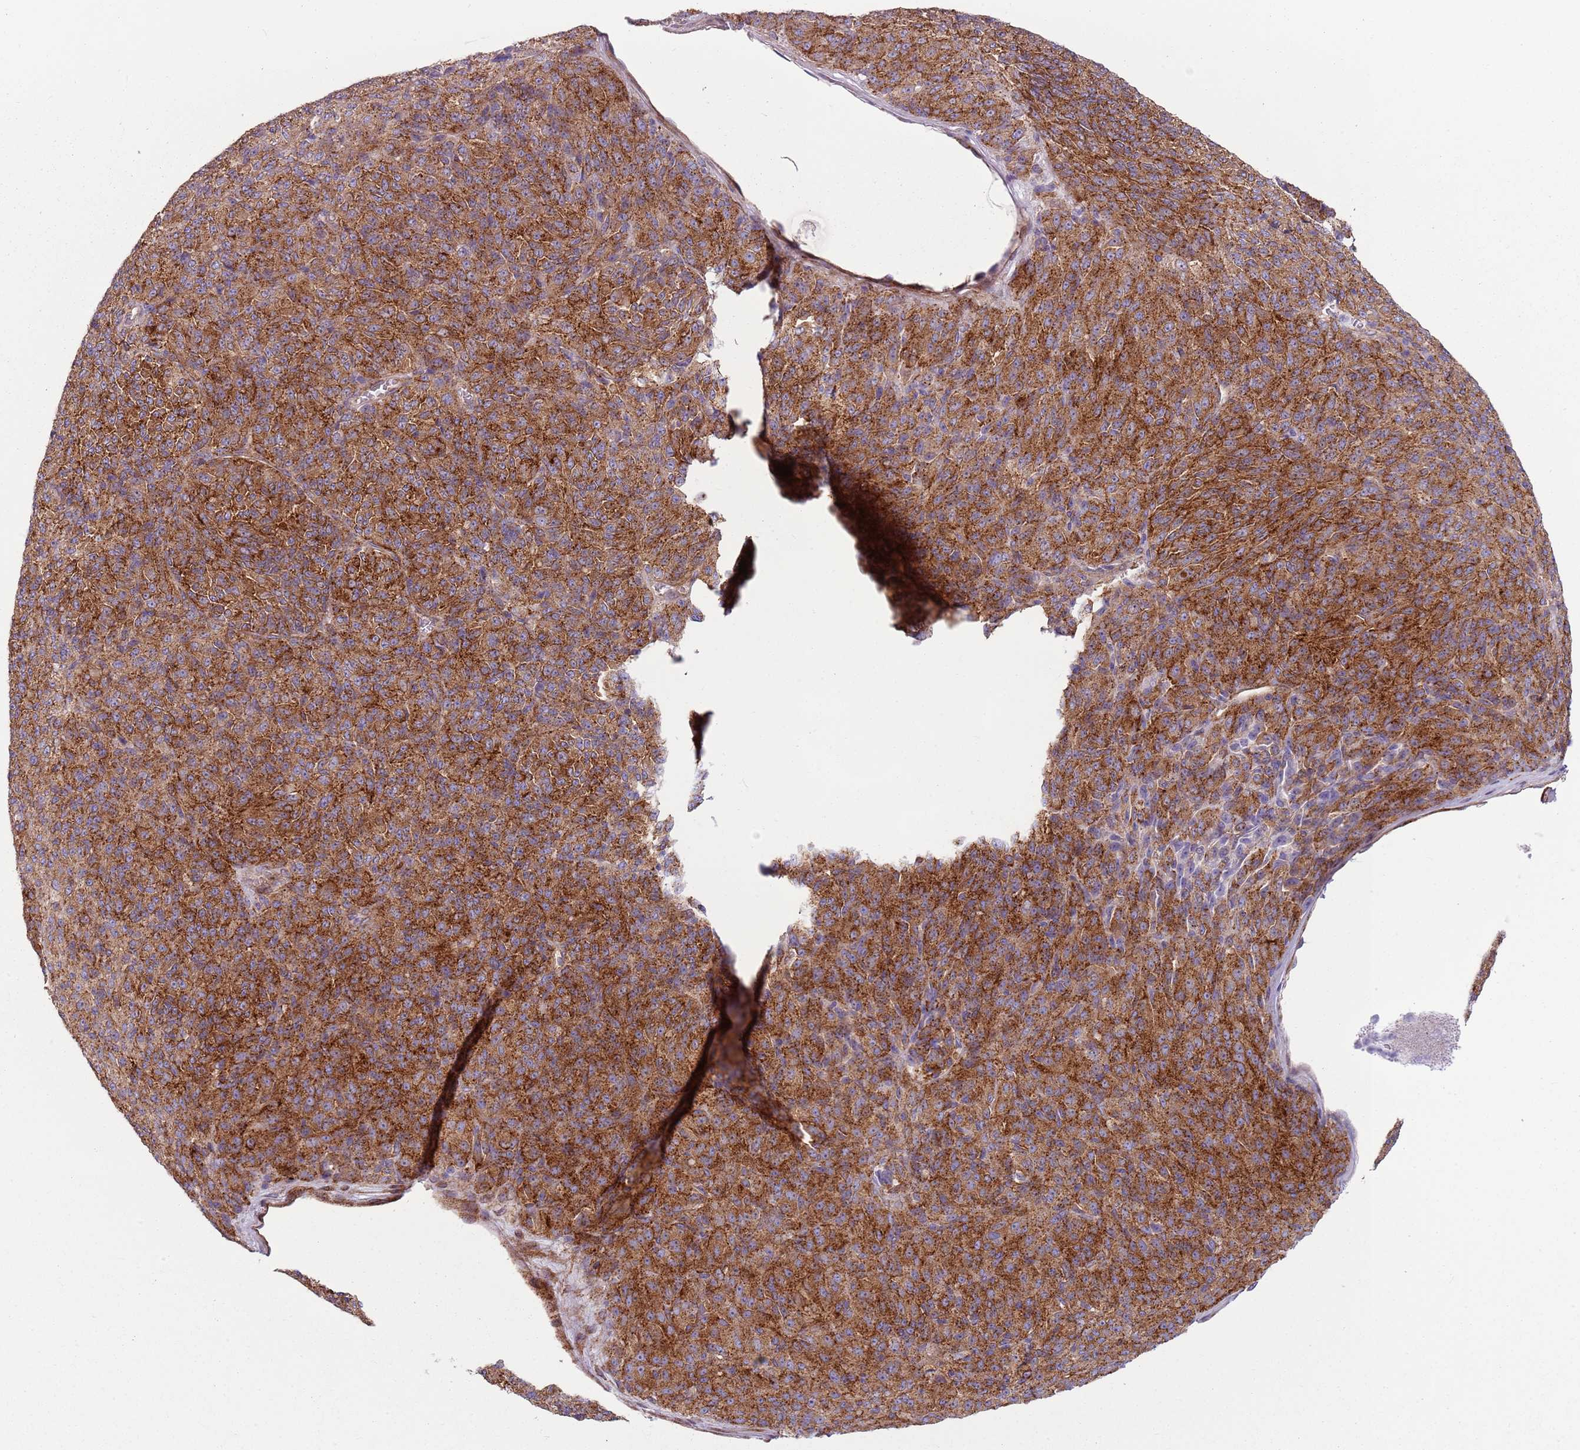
{"staining": {"intensity": "strong", "quantity": ">75%", "location": "cytoplasmic/membranous"}, "tissue": "melanoma", "cell_type": "Tumor cells", "image_type": "cancer", "snomed": [{"axis": "morphology", "description": "Malignant melanoma, Metastatic site"}, {"axis": "topography", "description": "Brain"}], "caption": "The photomicrograph demonstrates a brown stain indicating the presence of a protein in the cytoplasmic/membranous of tumor cells in malignant melanoma (metastatic site). The staining was performed using DAB (3,3'-diaminobenzidine), with brown indicating positive protein expression. Nuclei are stained blue with hematoxylin.", "gene": "SNX1", "patient": {"sex": "female", "age": 56}}